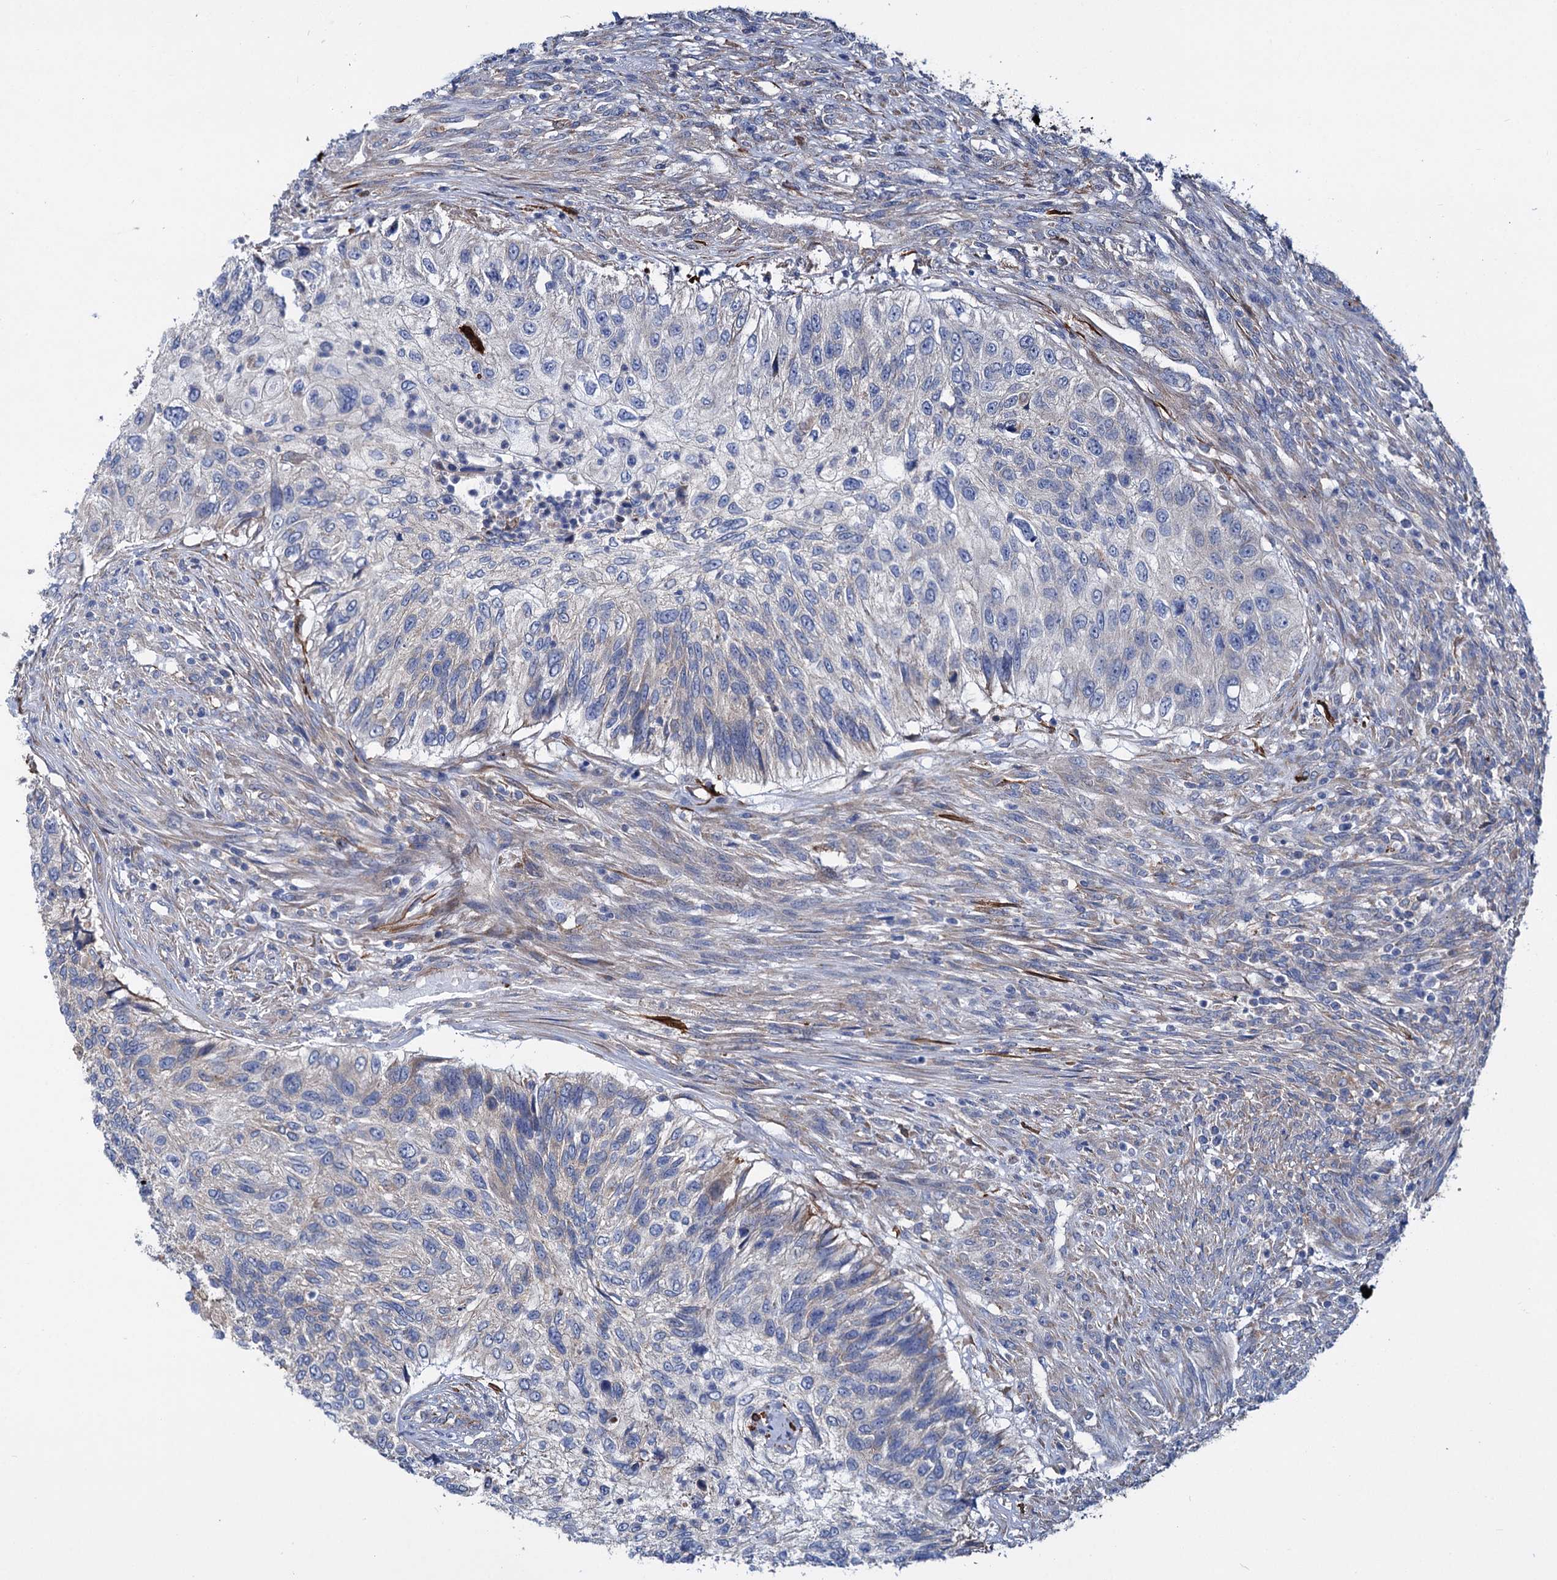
{"staining": {"intensity": "negative", "quantity": "none", "location": "none"}, "tissue": "urothelial cancer", "cell_type": "Tumor cells", "image_type": "cancer", "snomed": [{"axis": "morphology", "description": "Urothelial carcinoma, High grade"}, {"axis": "topography", "description": "Urinary bladder"}], "caption": "The histopathology image exhibits no staining of tumor cells in urothelial cancer.", "gene": "TRIM55", "patient": {"sex": "female", "age": 60}}